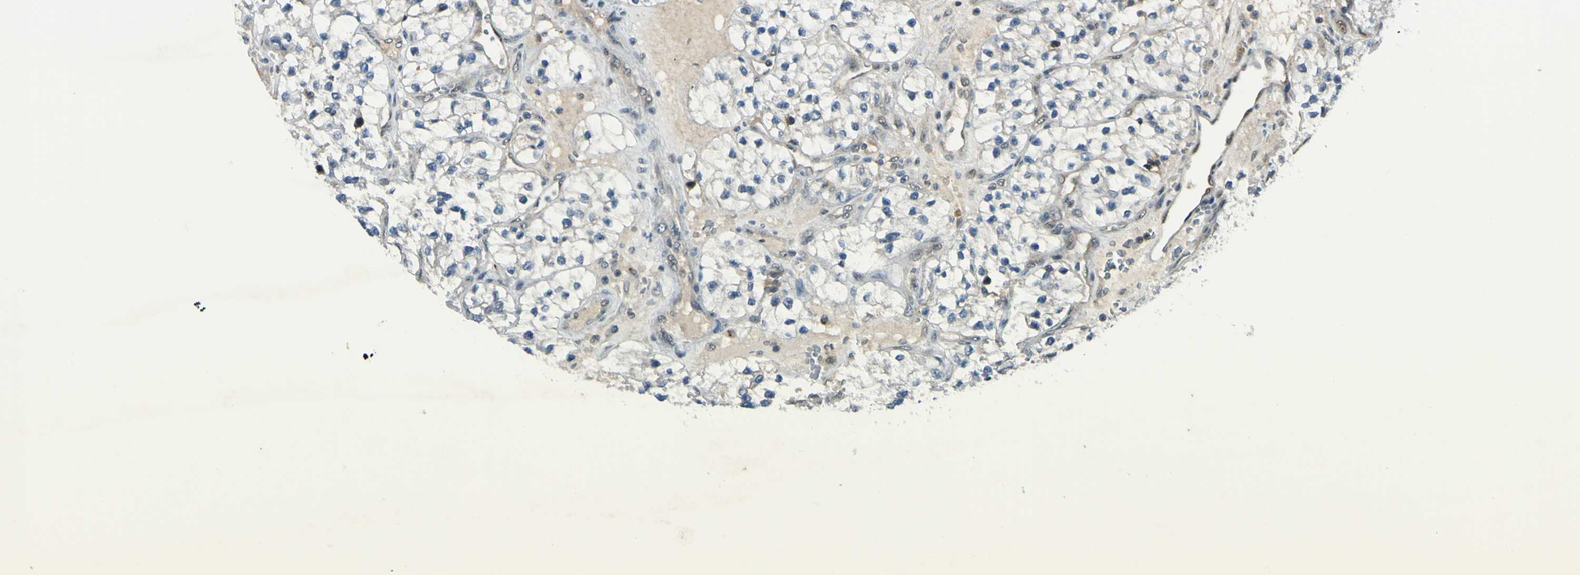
{"staining": {"intensity": "negative", "quantity": "none", "location": "none"}, "tissue": "renal cancer", "cell_type": "Tumor cells", "image_type": "cancer", "snomed": [{"axis": "morphology", "description": "Adenocarcinoma, NOS"}, {"axis": "topography", "description": "Kidney"}], "caption": "DAB immunohistochemical staining of adenocarcinoma (renal) reveals no significant staining in tumor cells.", "gene": "PSMD5", "patient": {"sex": "female", "age": 57}}